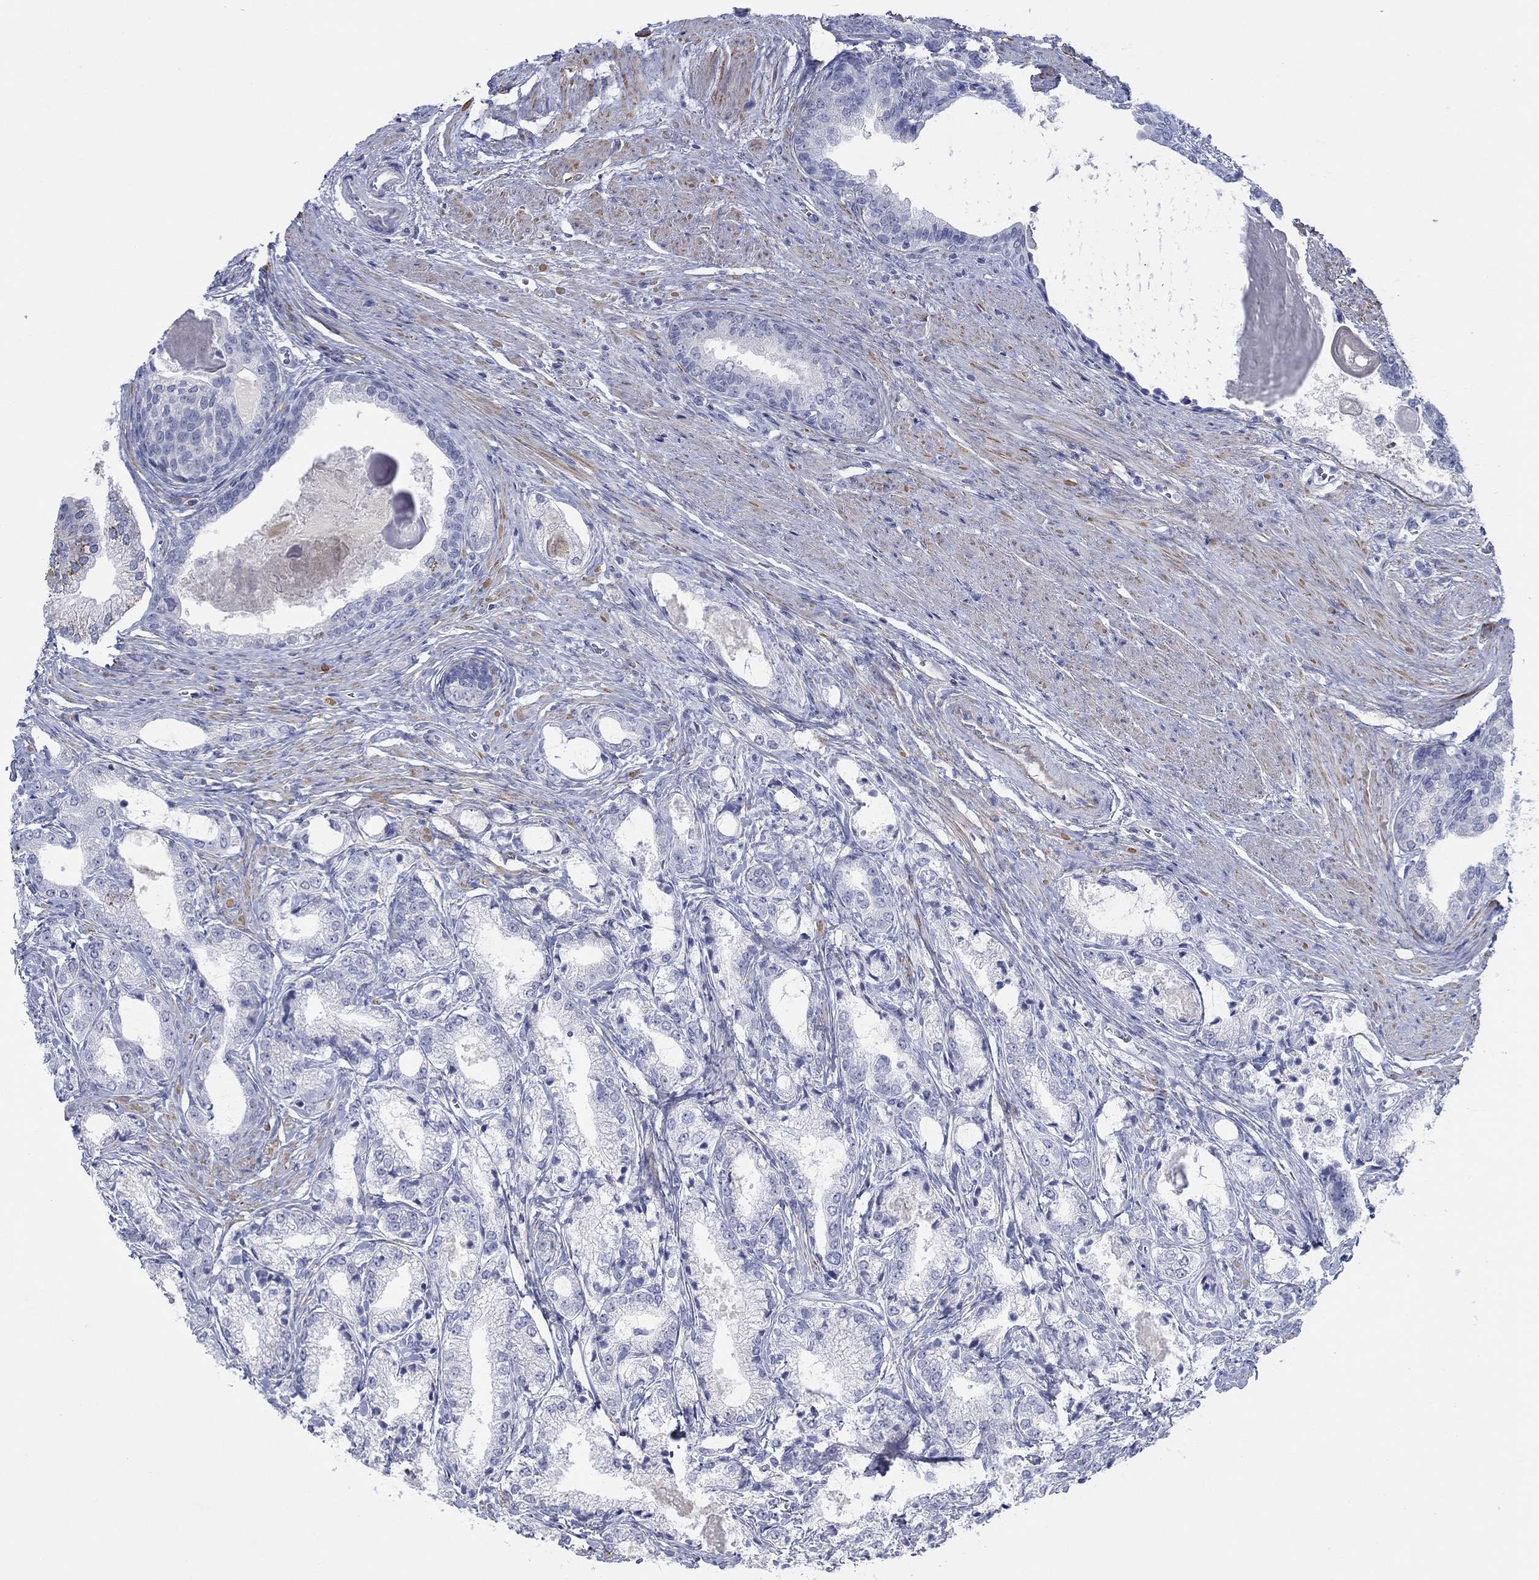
{"staining": {"intensity": "negative", "quantity": "none", "location": "none"}, "tissue": "prostate cancer", "cell_type": "Tumor cells", "image_type": "cancer", "snomed": [{"axis": "morphology", "description": "Adenocarcinoma, NOS"}, {"axis": "topography", "description": "Prostate and seminal vesicle, NOS"}, {"axis": "topography", "description": "Prostate"}], "caption": "The immunohistochemistry histopathology image has no significant staining in tumor cells of prostate cancer tissue.", "gene": "PDYN", "patient": {"sex": "male", "age": 62}}